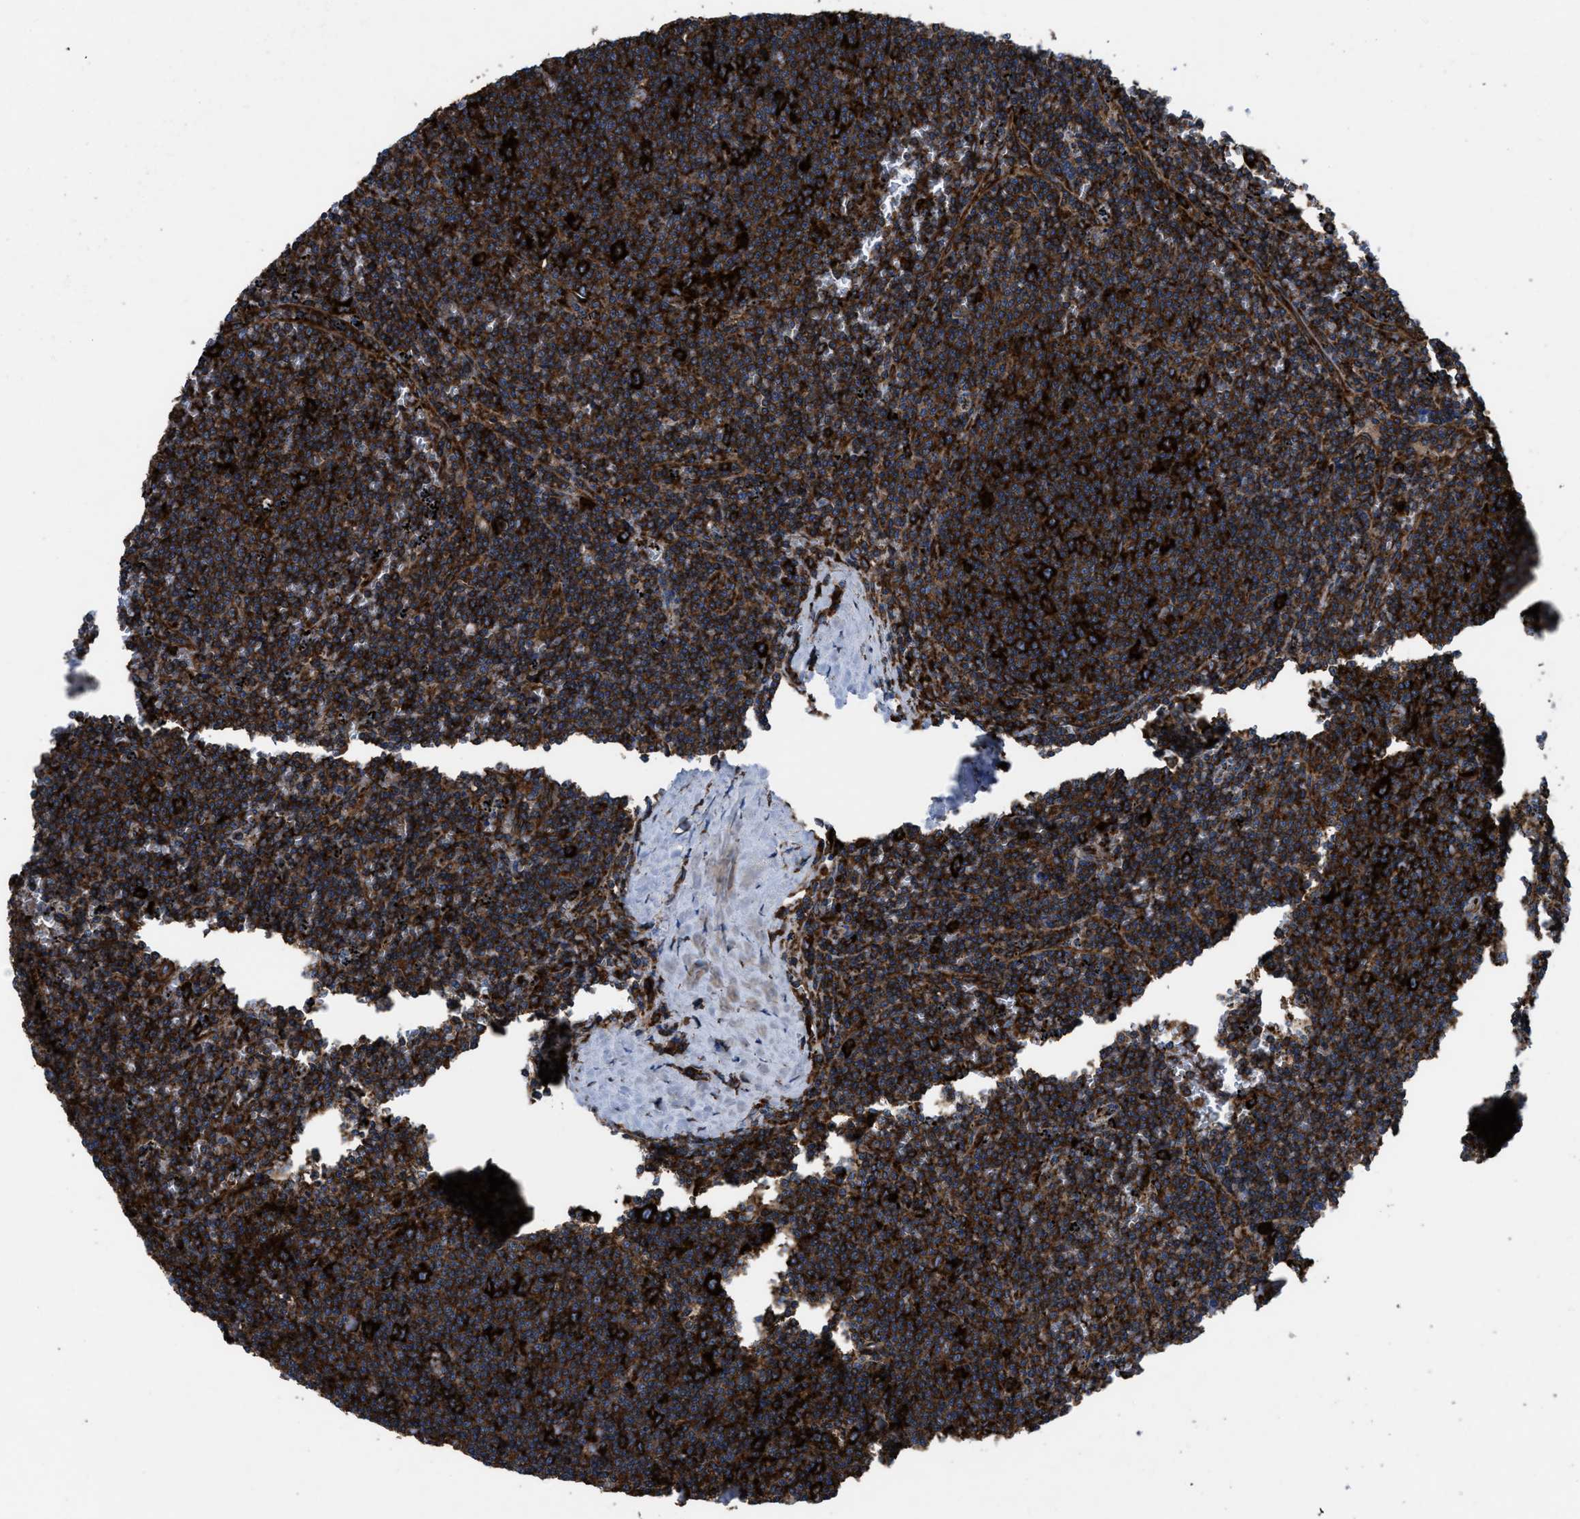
{"staining": {"intensity": "strong", "quantity": ">75%", "location": "cytoplasmic/membranous"}, "tissue": "lymphoma", "cell_type": "Tumor cells", "image_type": "cancer", "snomed": [{"axis": "morphology", "description": "Malignant lymphoma, non-Hodgkin's type, Low grade"}, {"axis": "topography", "description": "Spleen"}], "caption": "Protein staining displays strong cytoplasmic/membranous staining in about >75% of tumor cells in low-grade malignant lymphoma, non-Hodgkin's type.", "gene": "CAPRIN1", "patient": {"sex": "female", "age": 50}}